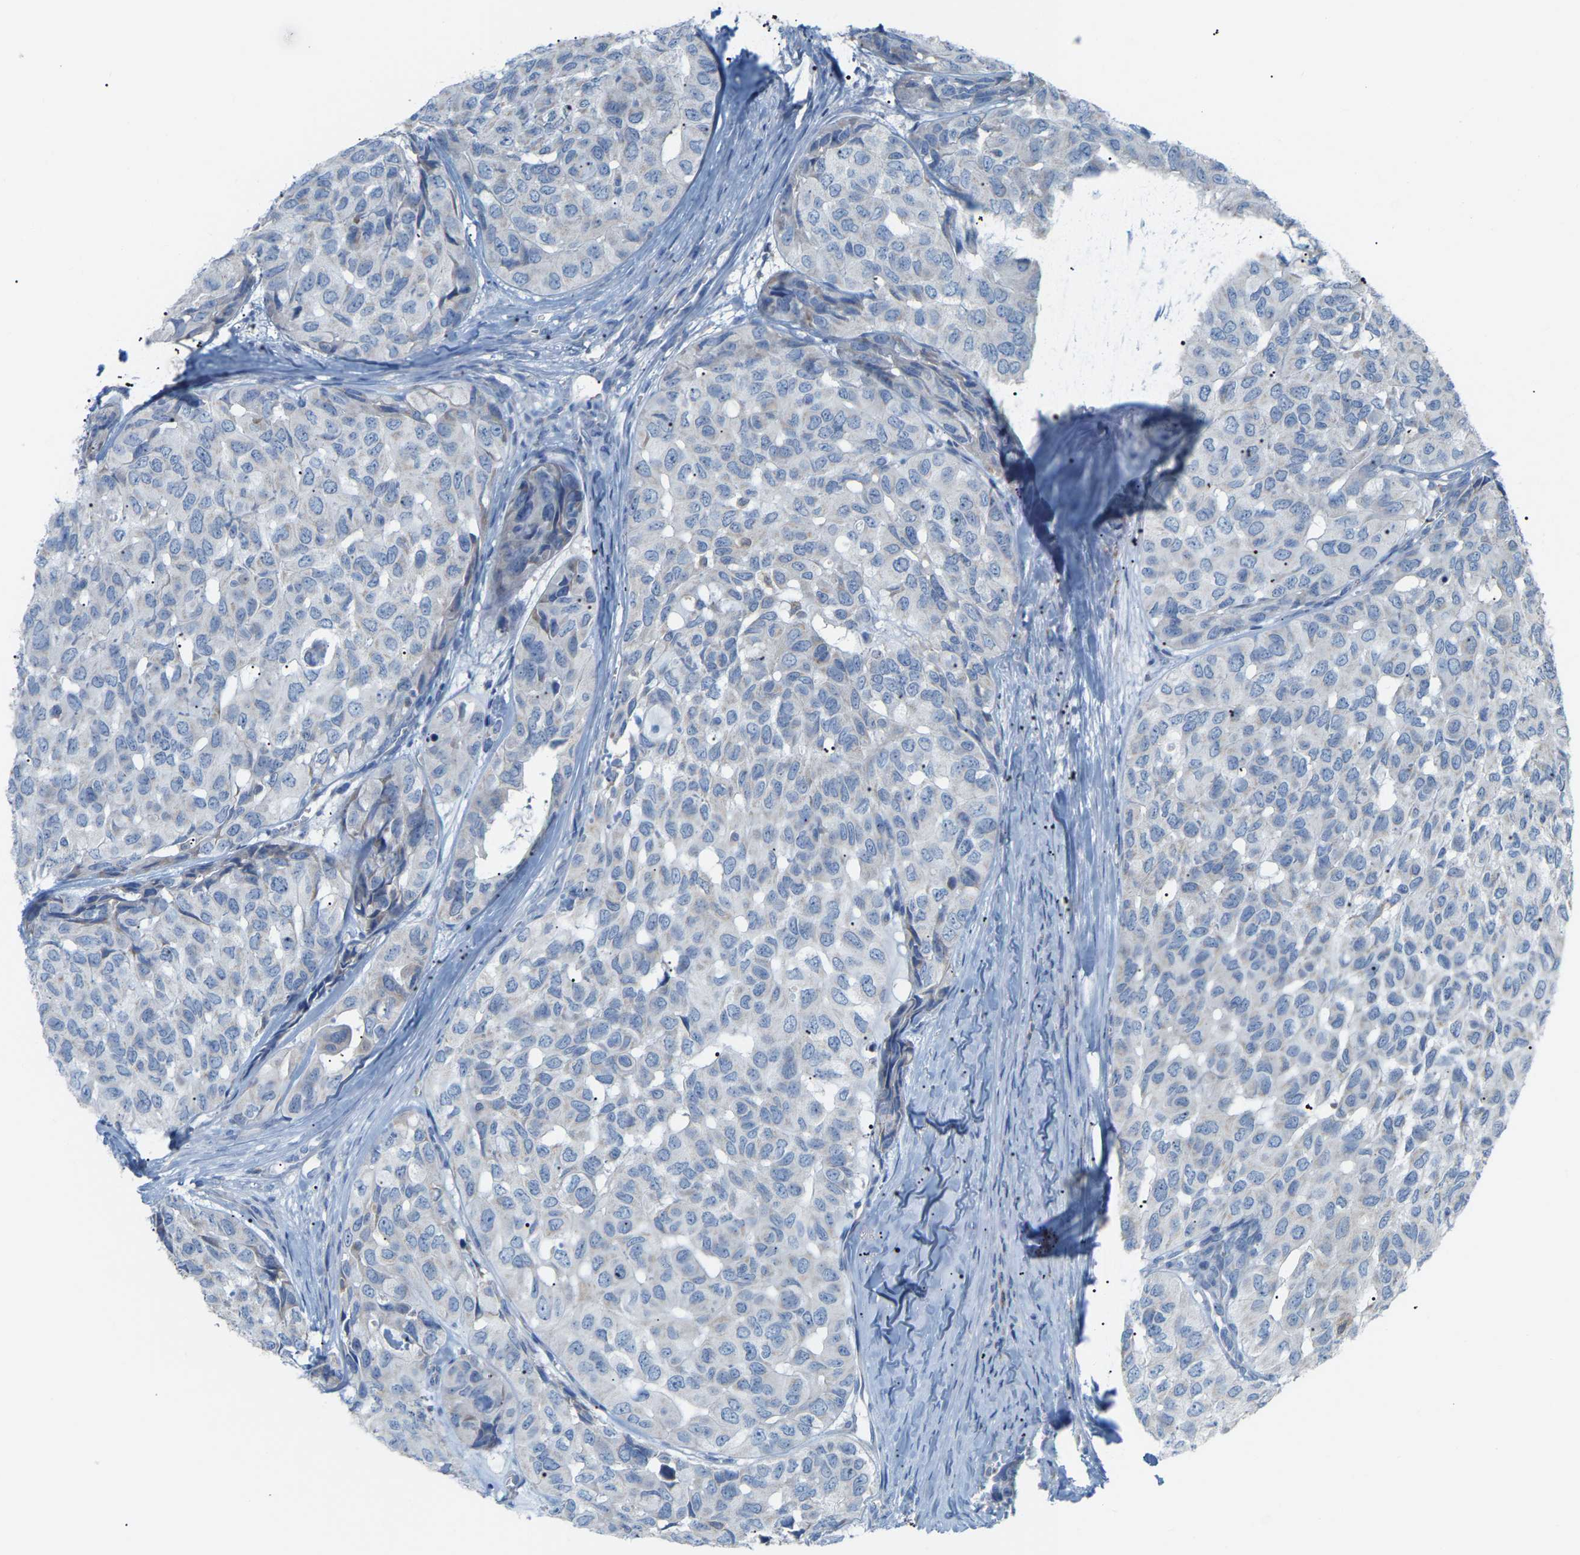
{"staining": {"intensity": "negative", "quantity": "none", "location": "none"}, "tissue": "head and neck cancer", "cell_type": "Tumor cells", "image_type": "cancer", "snomed": [{"axis": "morphology", "description": "Adenocarcinoma, NOS"}, {"axis": "topography", "description": "Salivary gland, NOS"}, {"axis": "topography", "description": "Head-Neck"}], "caption": "There is no significant expression in tumor cells of head and neck adenocarcinoma.", "gene": "CROT", "patient": {"sex": "female", "age": 76}}